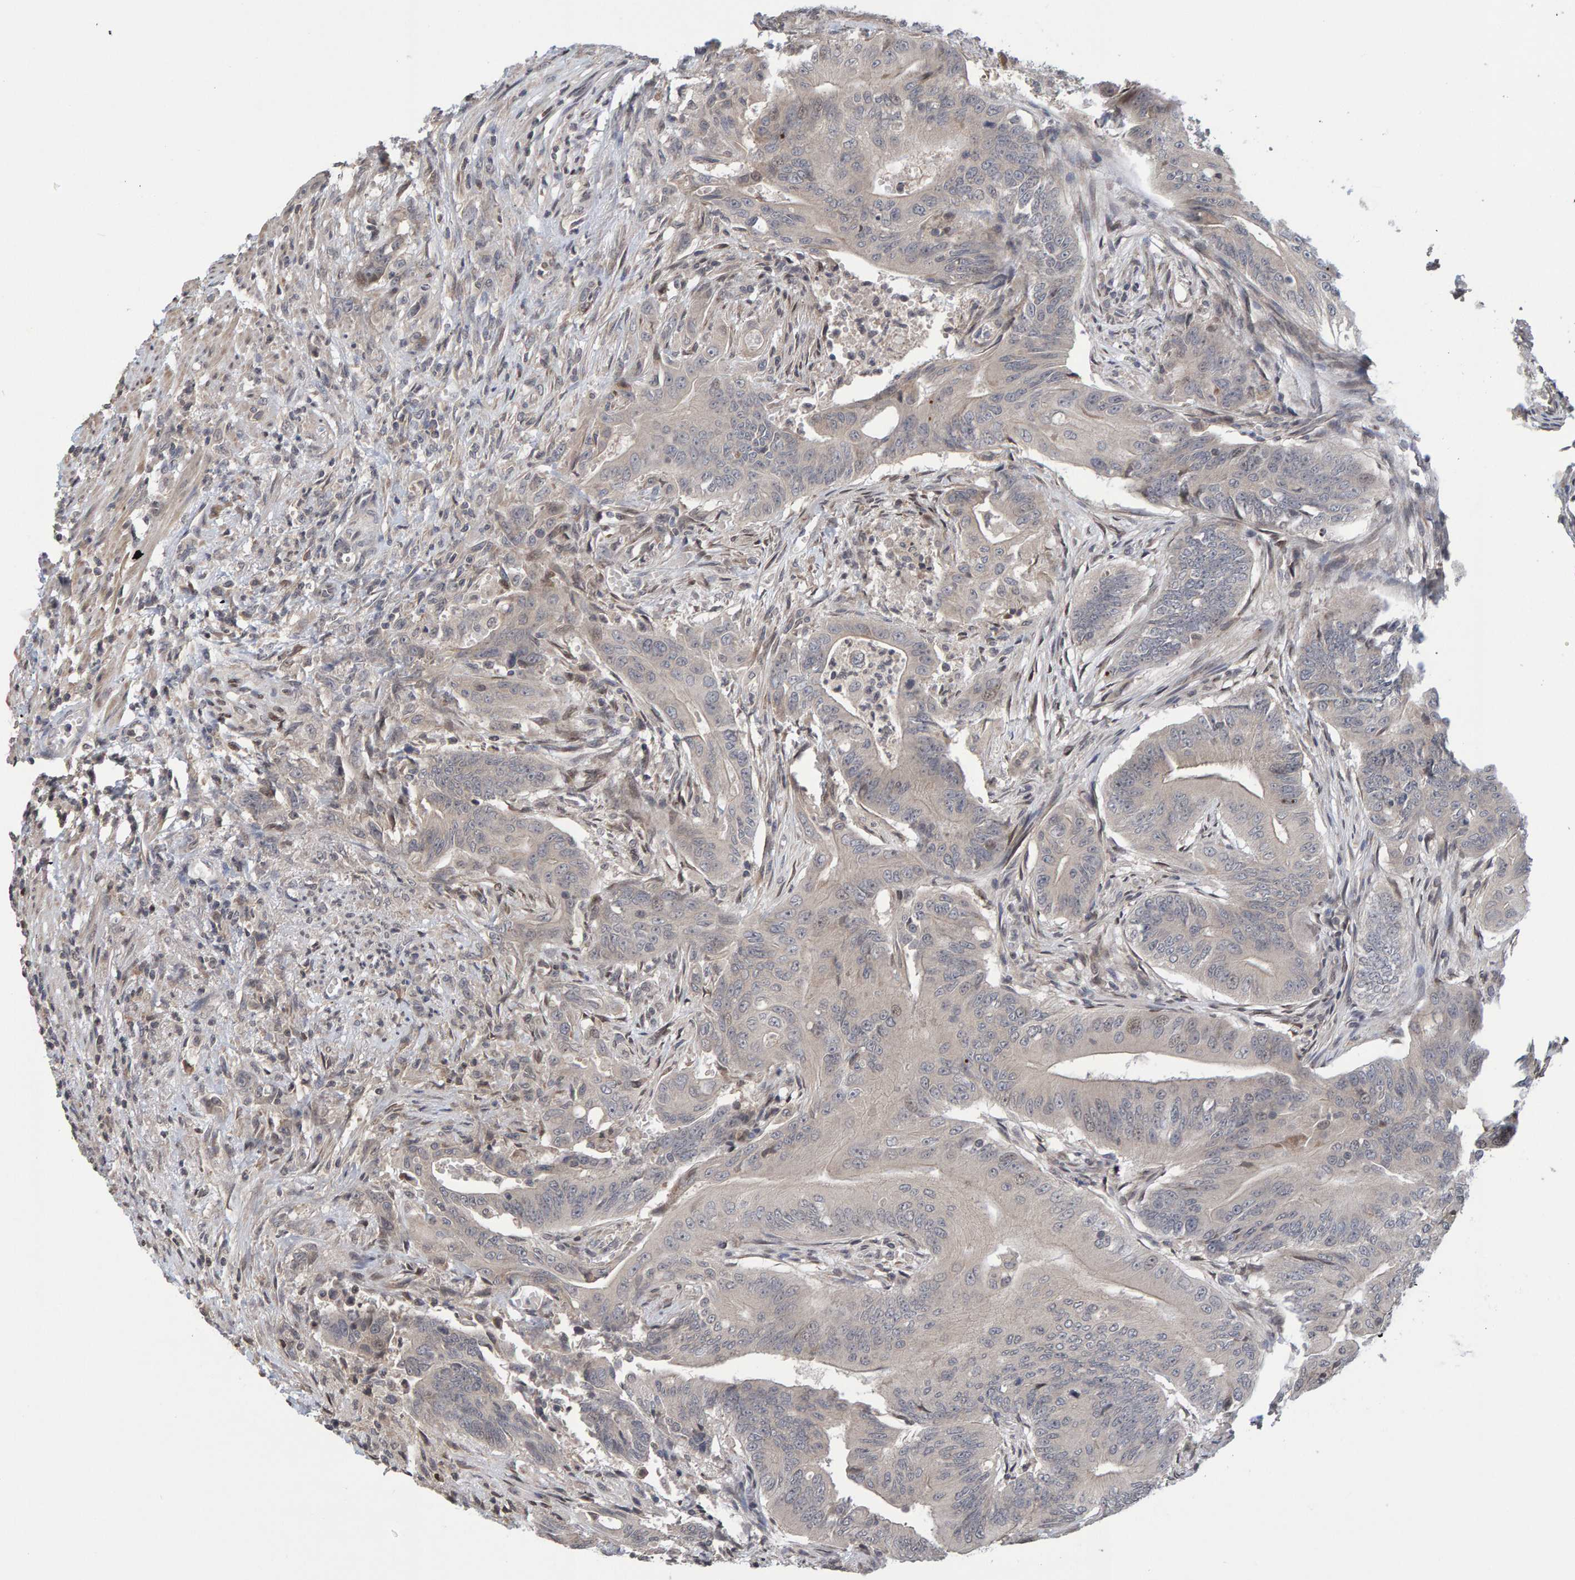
{"staining": {"intensity": "negative", "quantity": "none", "location": "none"}, "tissue": "colorectal cancer", "cell_type": "Tumor cells", "image_type": "cancer", "snomed": [{"axis": "morphology", "description": "Adenoma, NOS"}, {"axis": "morphology", "description": "Adenocarcinoma, NOS"}, {"axis": "topography", "description": "Colon"}], "caption": "Immunohistochemical staining of adenocarcinoma (colorectal) demonstrates no significant staining in tumor cells.", "gene": "GAB2", "patient": {"sex": "male", "age": 79}}